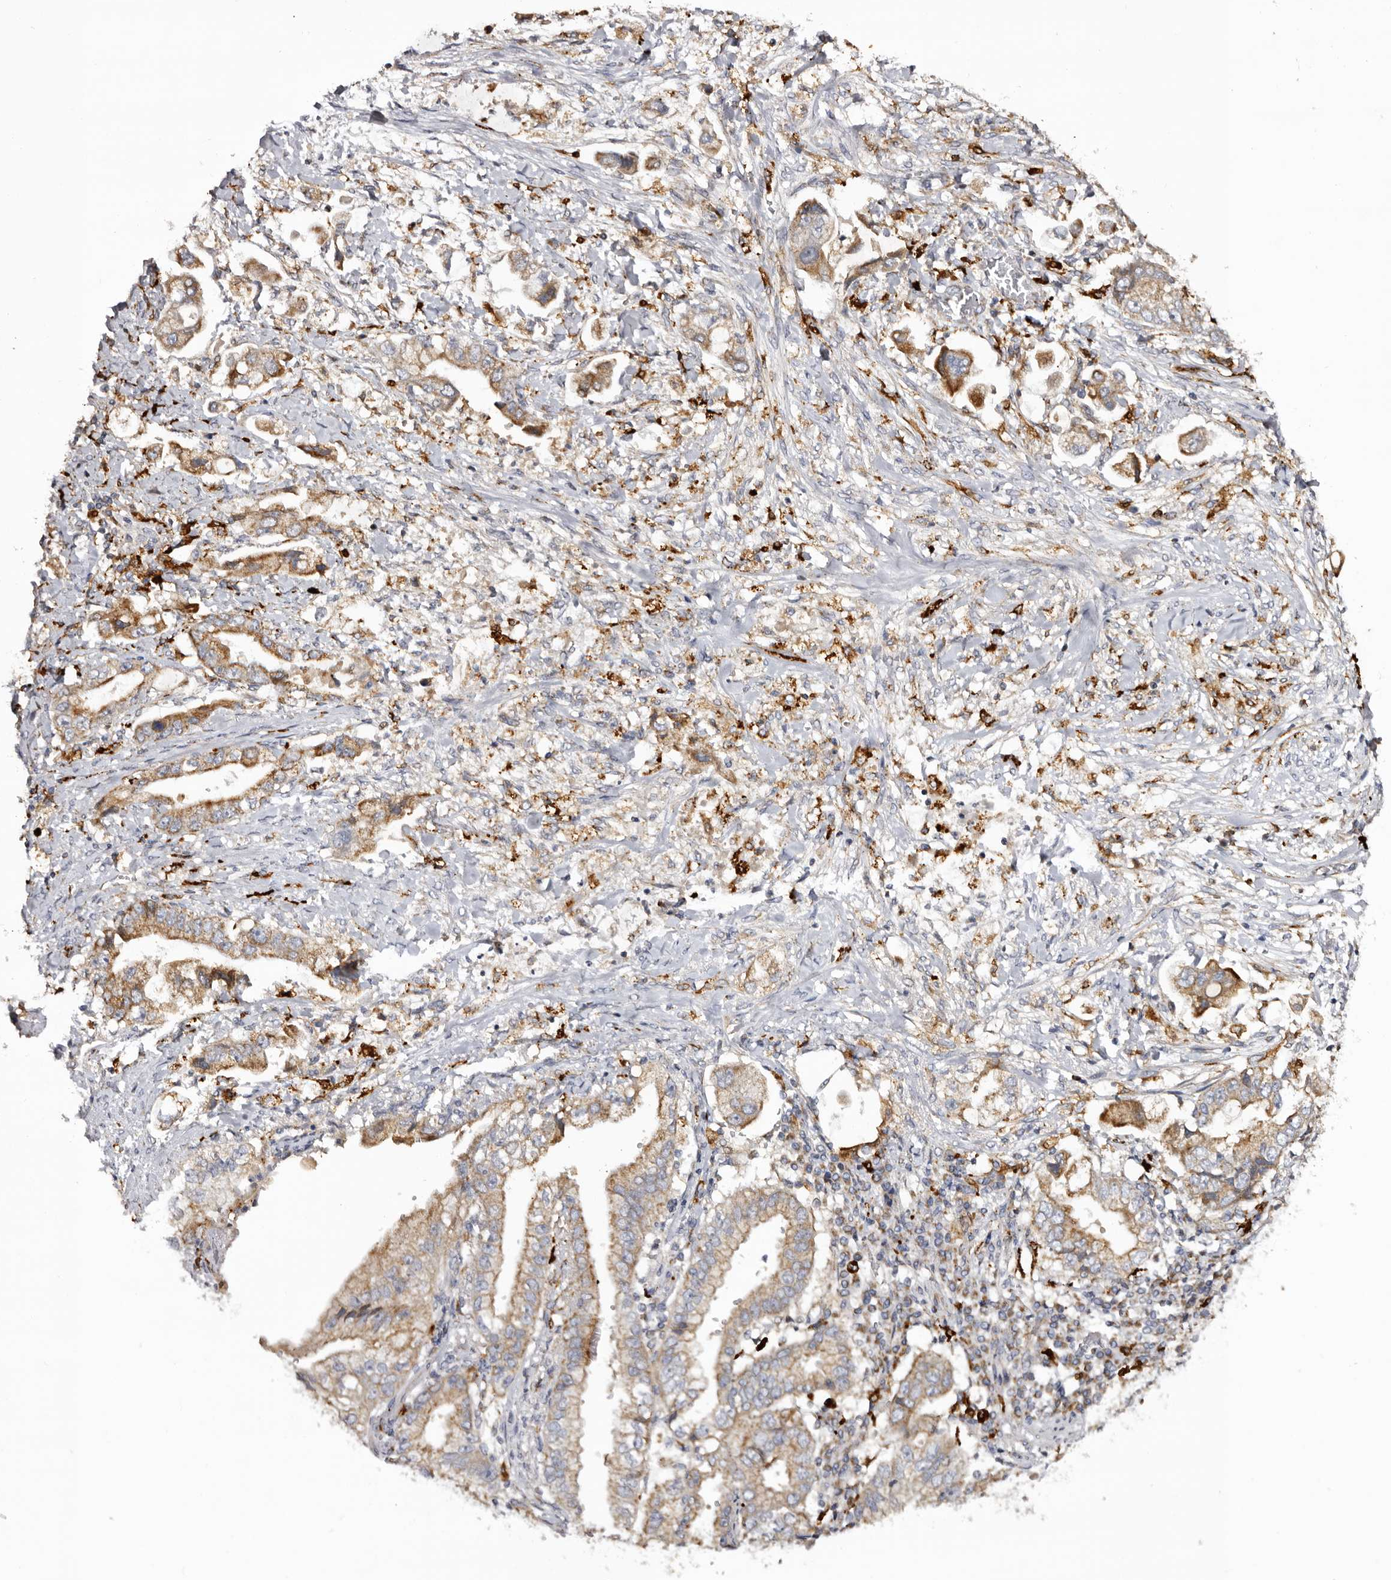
{"staining": {"intensity": "moderate", "quantity": ">75%", "location": "cytoplasmic/membranous"}, "tissue": "stomach cancer", "cell_type": "Tumor cells", "image_type": "cancer", "snomed": [{"axis": "morphology", "description": "Adenocarcinoma, NOS"}, {"axis": "topography", "description": "Stomach"}], "caption": "Stomach cancer stained with a brown dye shows moderate cytoplasmic/membranous positive expression in about >75% of tumor cells.", "gene": "MECR", "patient": {"sex": "male", "age": 62}}